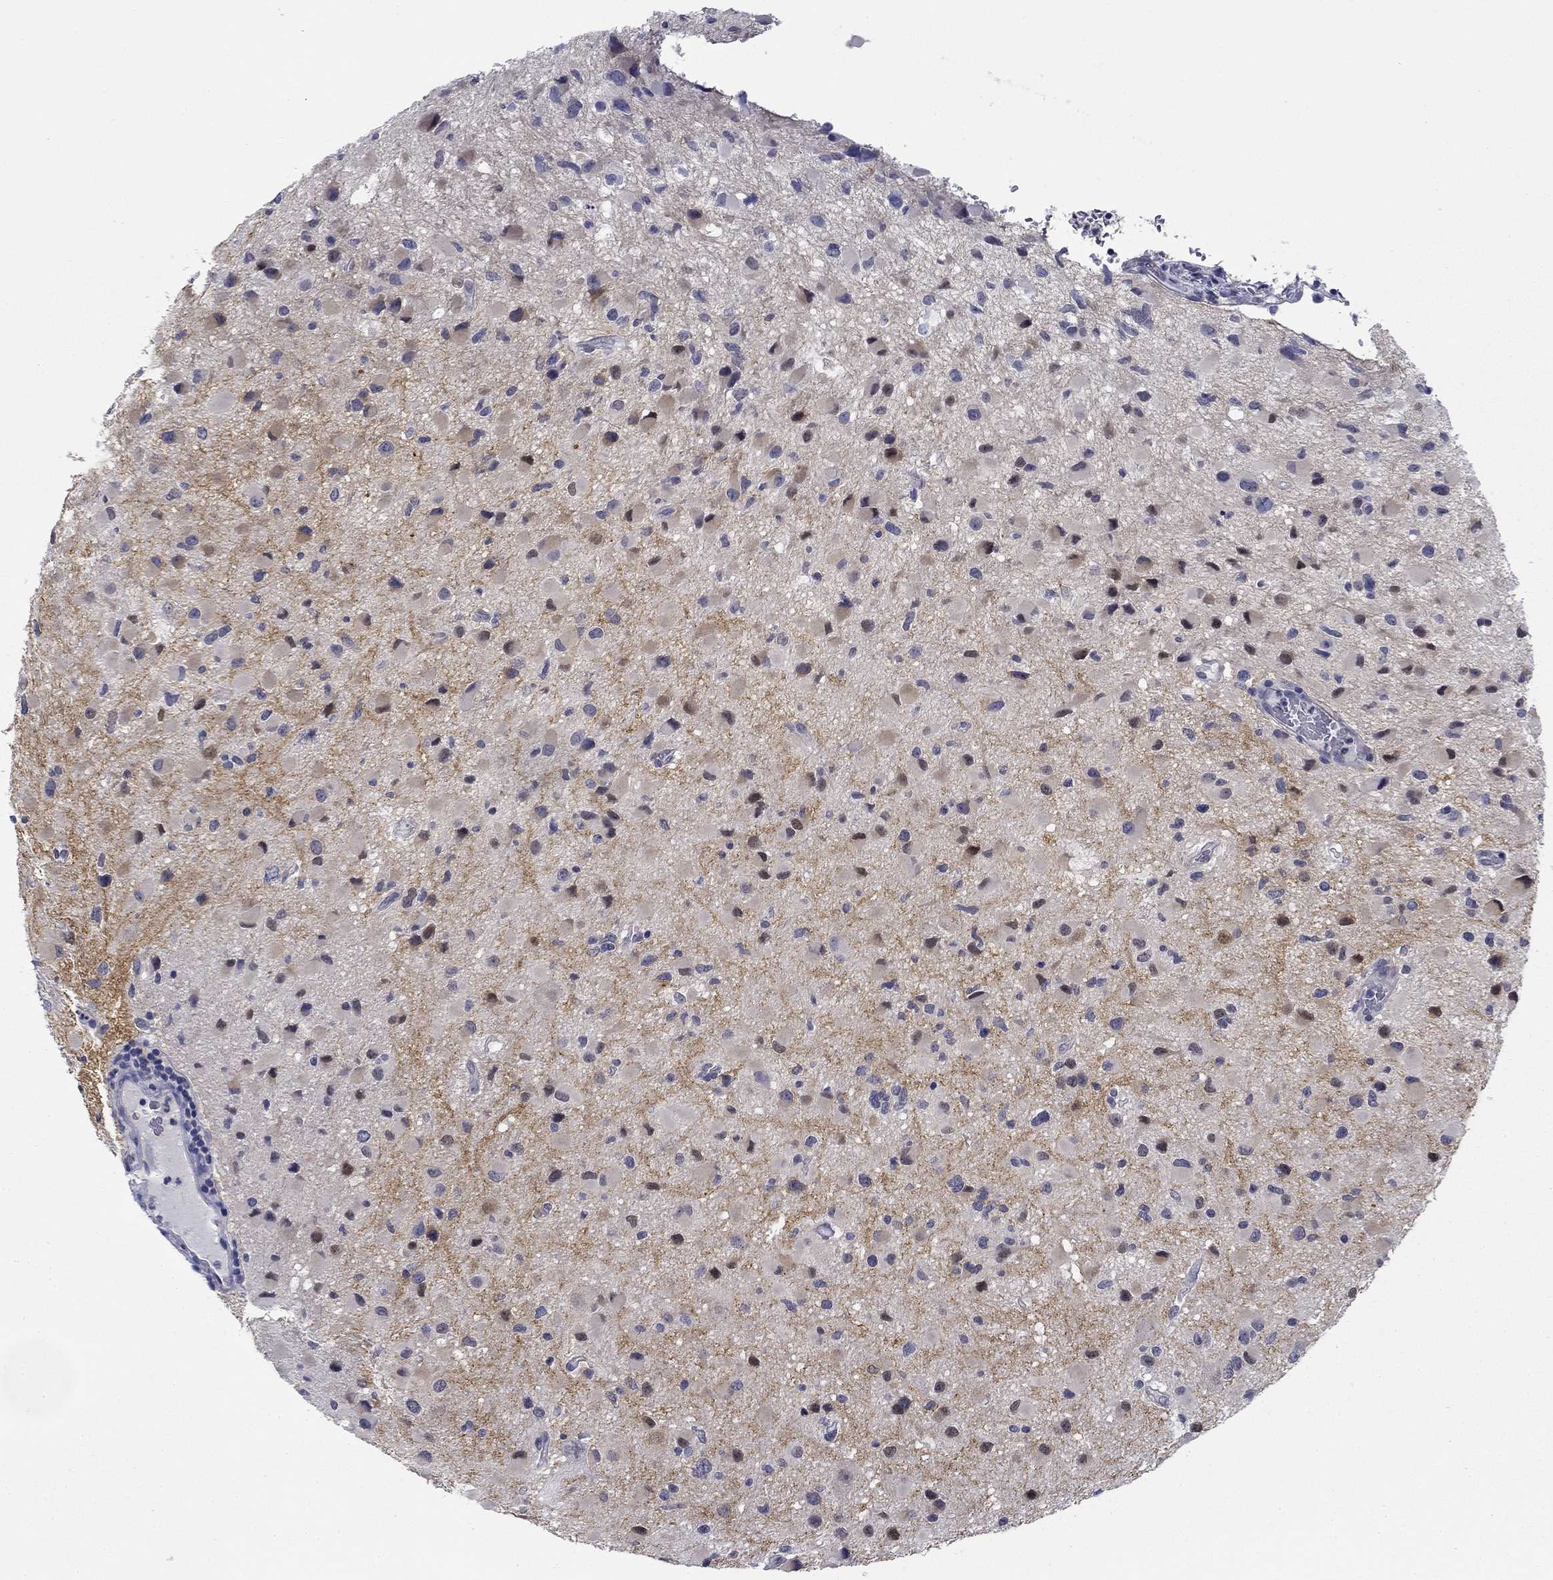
{"staining": {"intensity": "moderate", "quantity": "<25%", "location": "nuclear"}, "tissue": "glioma", "cell_type": "Tumor cells", "image_type": "cancer", "snomed": [{"axis": "morphology", "description": "Glioma, malignant, Low grade"}, {"axis": "topography", "description": "Brain"}], "caption": "Immunohistochemical staining of malignant glioma (low-grade) shows low levels of moderate nuclear staining in approximately <25% of tumor cells.", "gene": "TIGD4", "patient": {"sex": "female", "age": 32}}